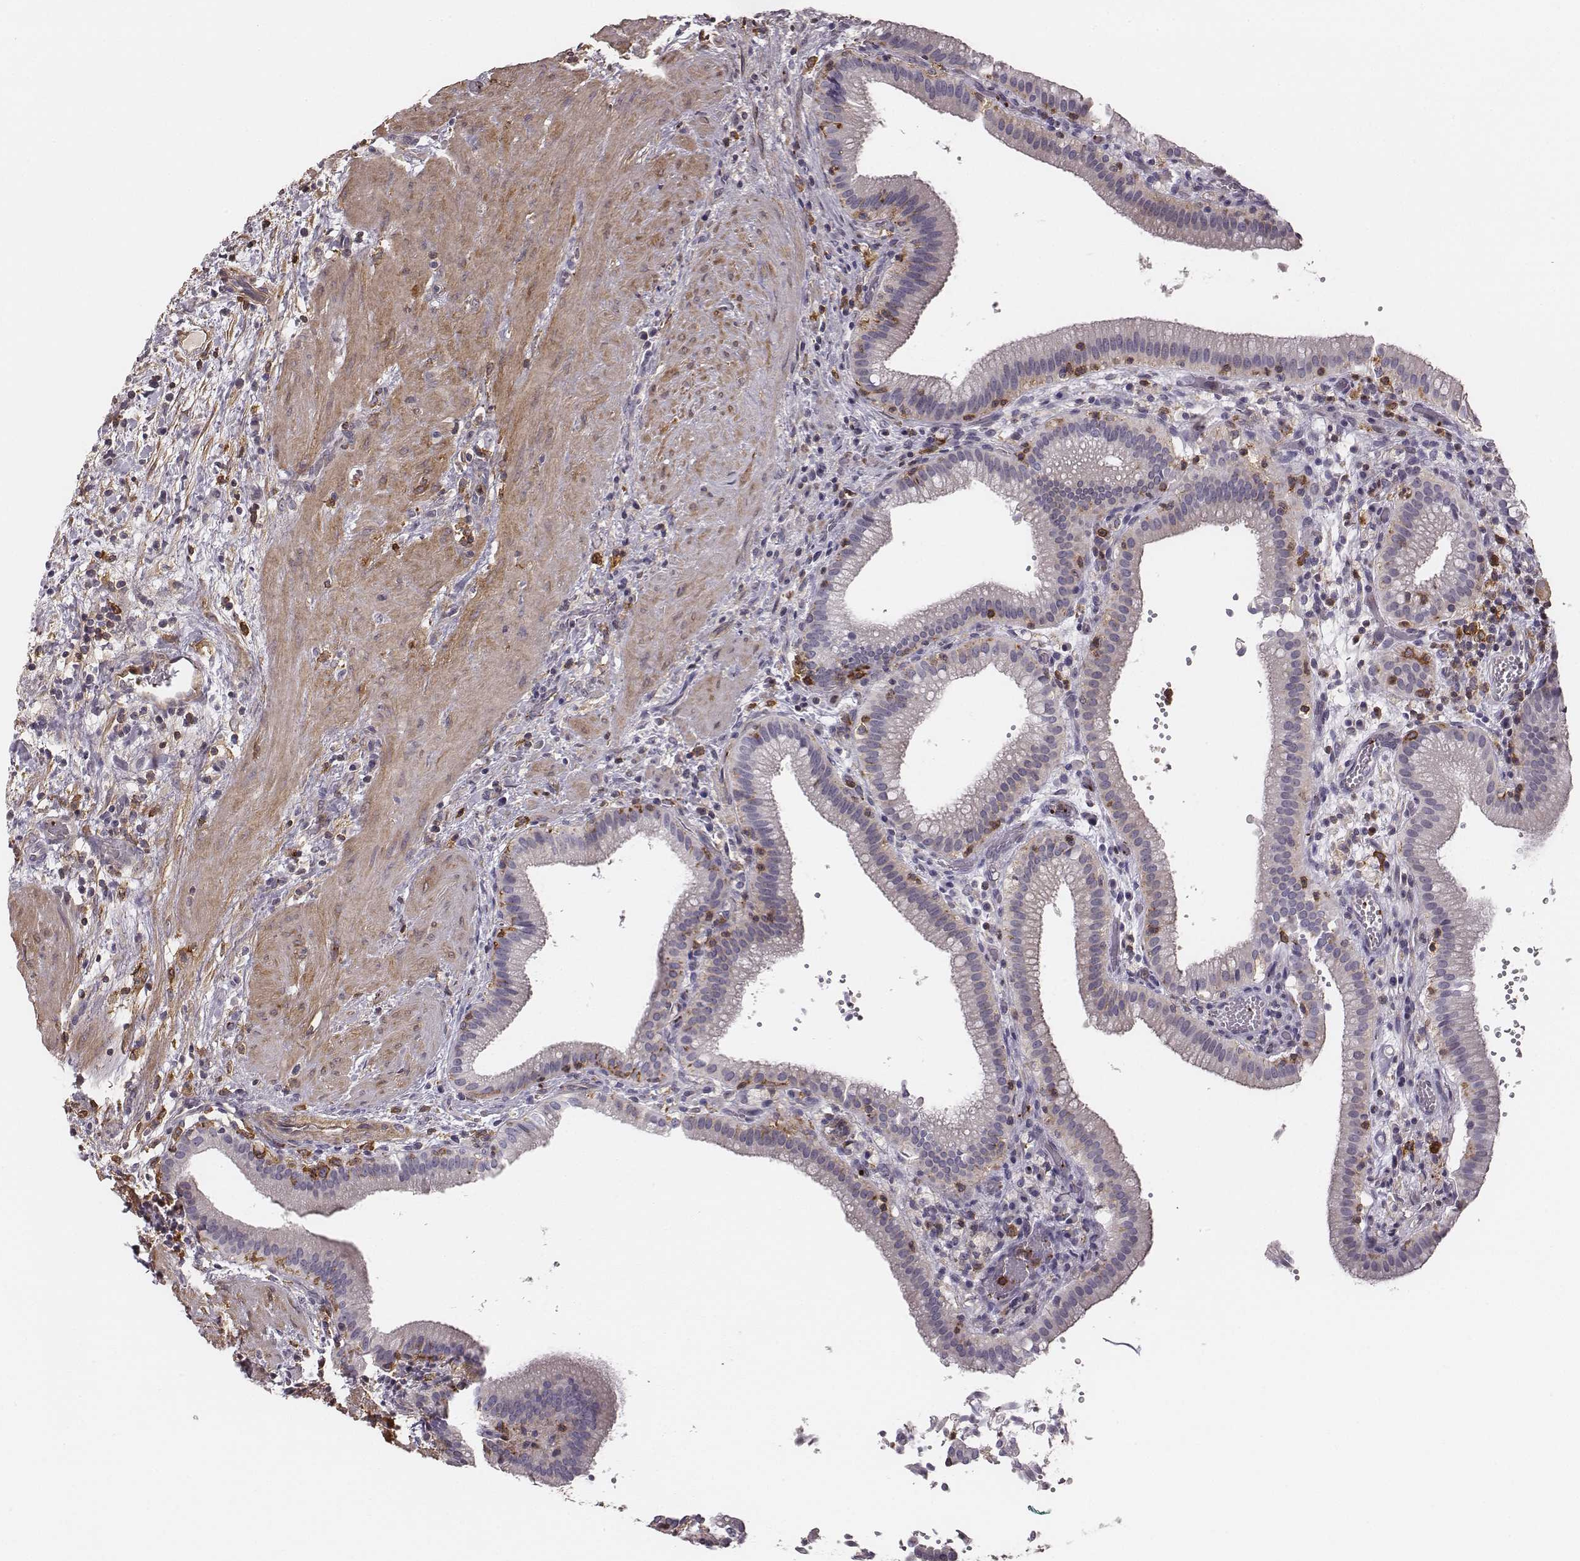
{"staining": {"intensity": "negative", "quantity": "none", "location": "none"}, "tissue": "gallbladder", "cell_type": "Glandular cells", "image_type": "normal", "snomed": [{"axis": "morphology", "description": "Normal tissue, NOS"}, {"axis": "topography", "description": "Gallbladder"}], "caption": "DAB (3,3'-diaminobenzidine) immunohistochemical staining of normal gallbladder exhibits no significant expression in glandular cells.", "gene": "ZYX", "patient": {"sex": "male", "age": 42}}